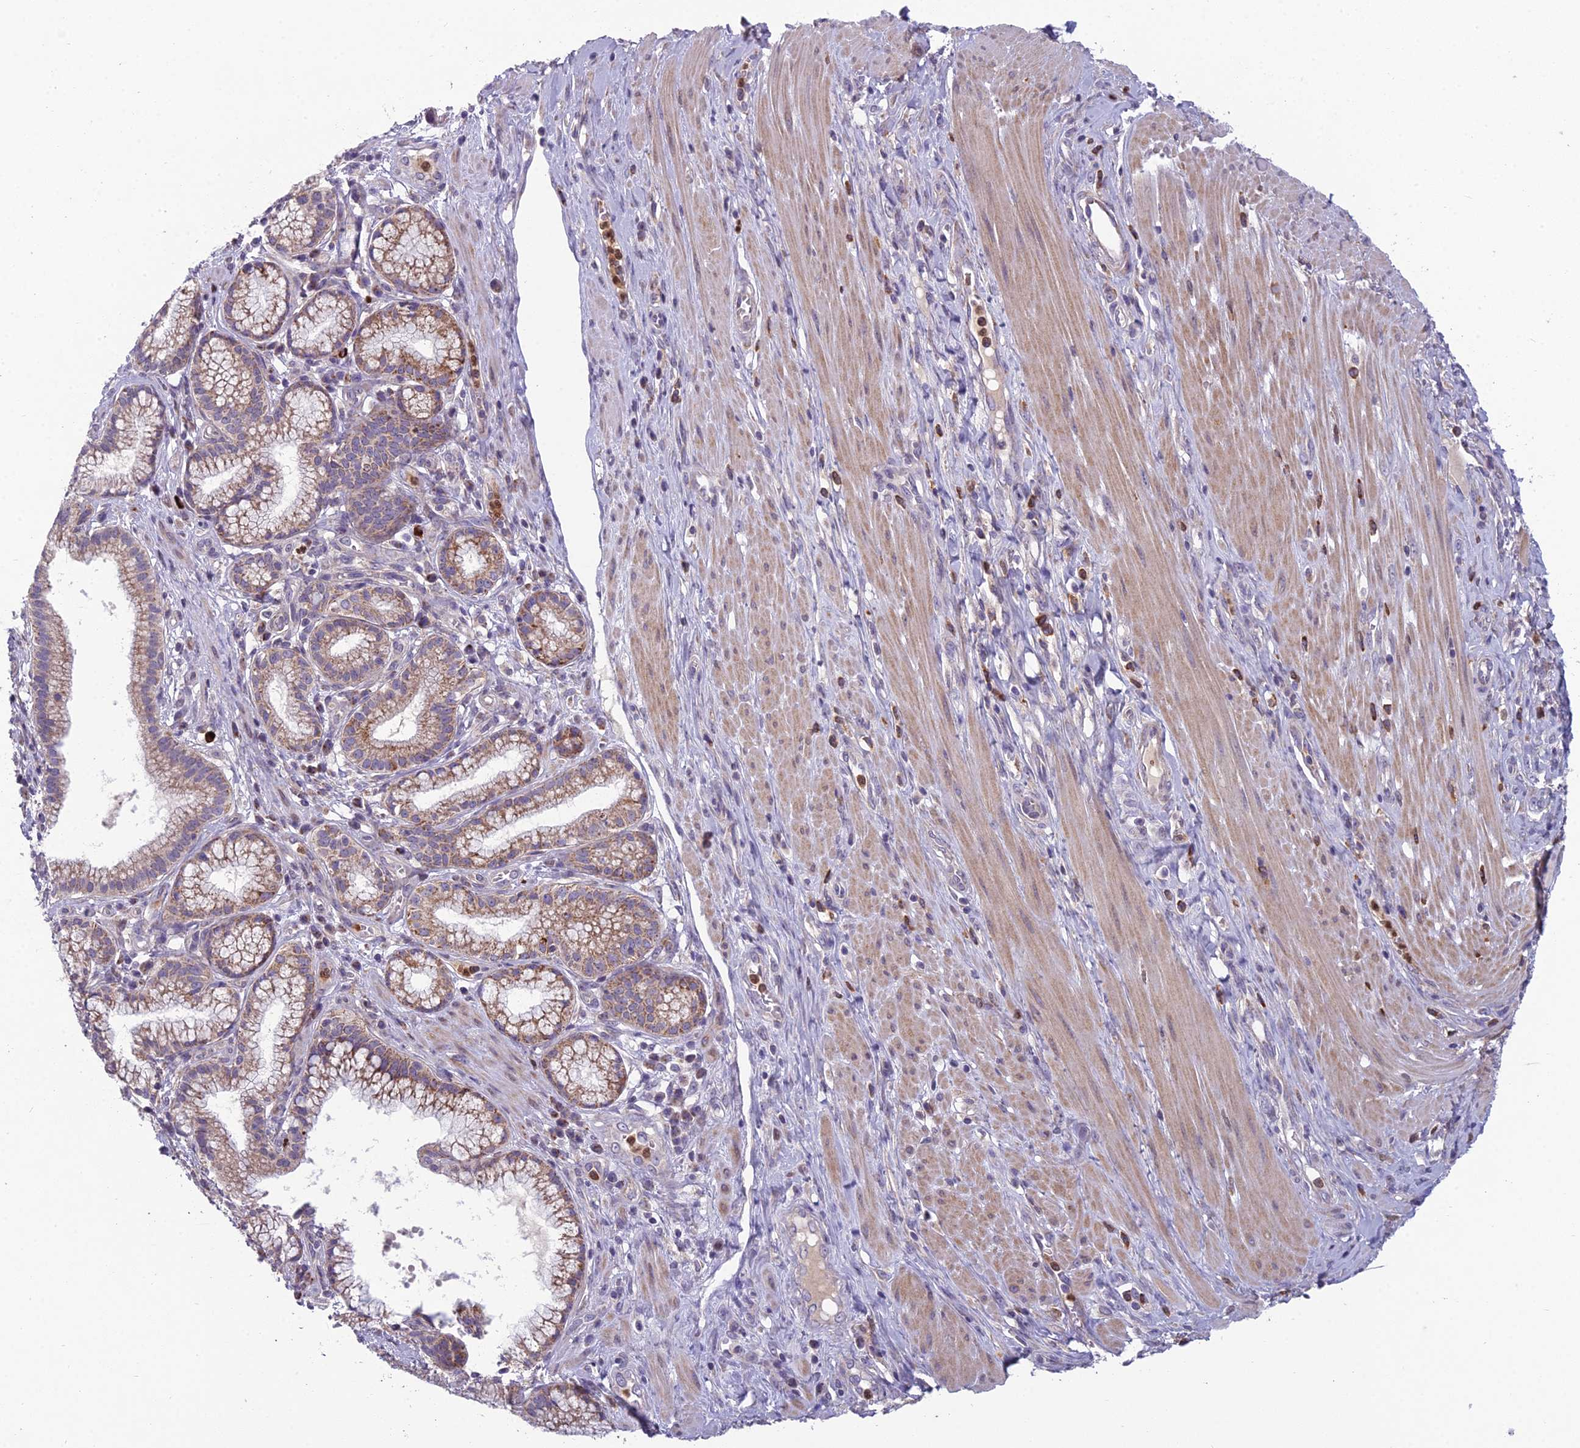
{"staining": {"intensity": "moderate", "quantity": ">75%", "location": "cytoplasmic/membranous"}, "tissue": "pancreatic cancer", "cell_type": "Tumor cells", "image_type": "cancer", "snomed": [{"axis": "morphology", "description": "Adenocarcinoma, NOS"}, {"axis": "topography", "description": "Pancreas"}], "caption": "A medium amount of moderate cytoplasmic/membranous positivity is present in approximately >75% of tumor cells in pancreatic adenocarcinoma tissue.", "gene": "ENSG00000188897", "patient": {"sex": "male", "age": 72}}